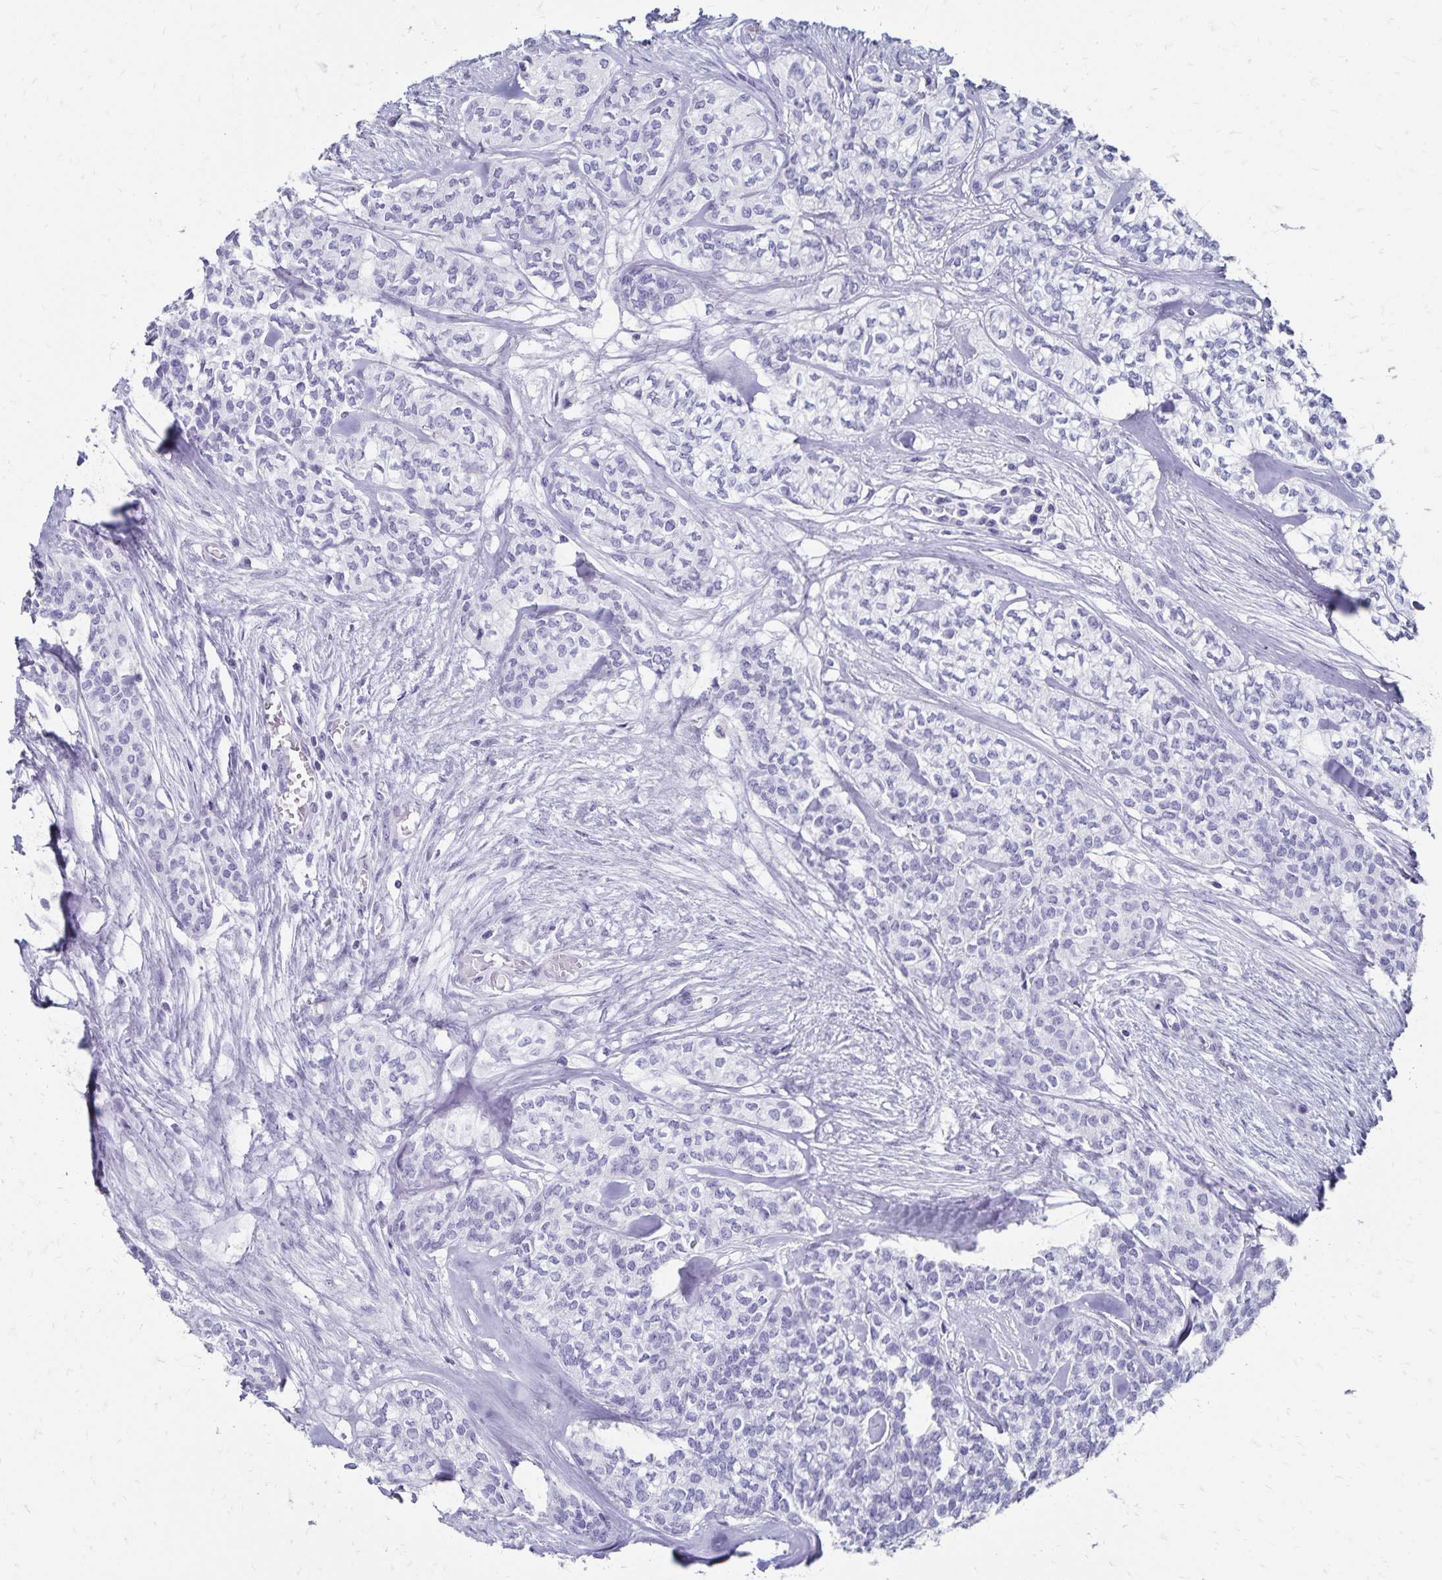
{"staining": {"intensity": "negative", "quantity": "none", "location": "none"}, "tissue": "head and neck cancer", "cell_type": "Tumor cells", "image_type": "cancer", "snomed": [{"axis": "morphology", "description": "Adenocarcinoma, NOS"}, {"axis": "topography", "description": "Head-Neck"}], "caption": "A high-resolution photomicrograph shows immunohistochemistry staining of head and neck adenocarcinoma, which shows no significant positivity in tumor cells.", "gene": "GIP", "patient": {"sex": "male", "age": 81}}